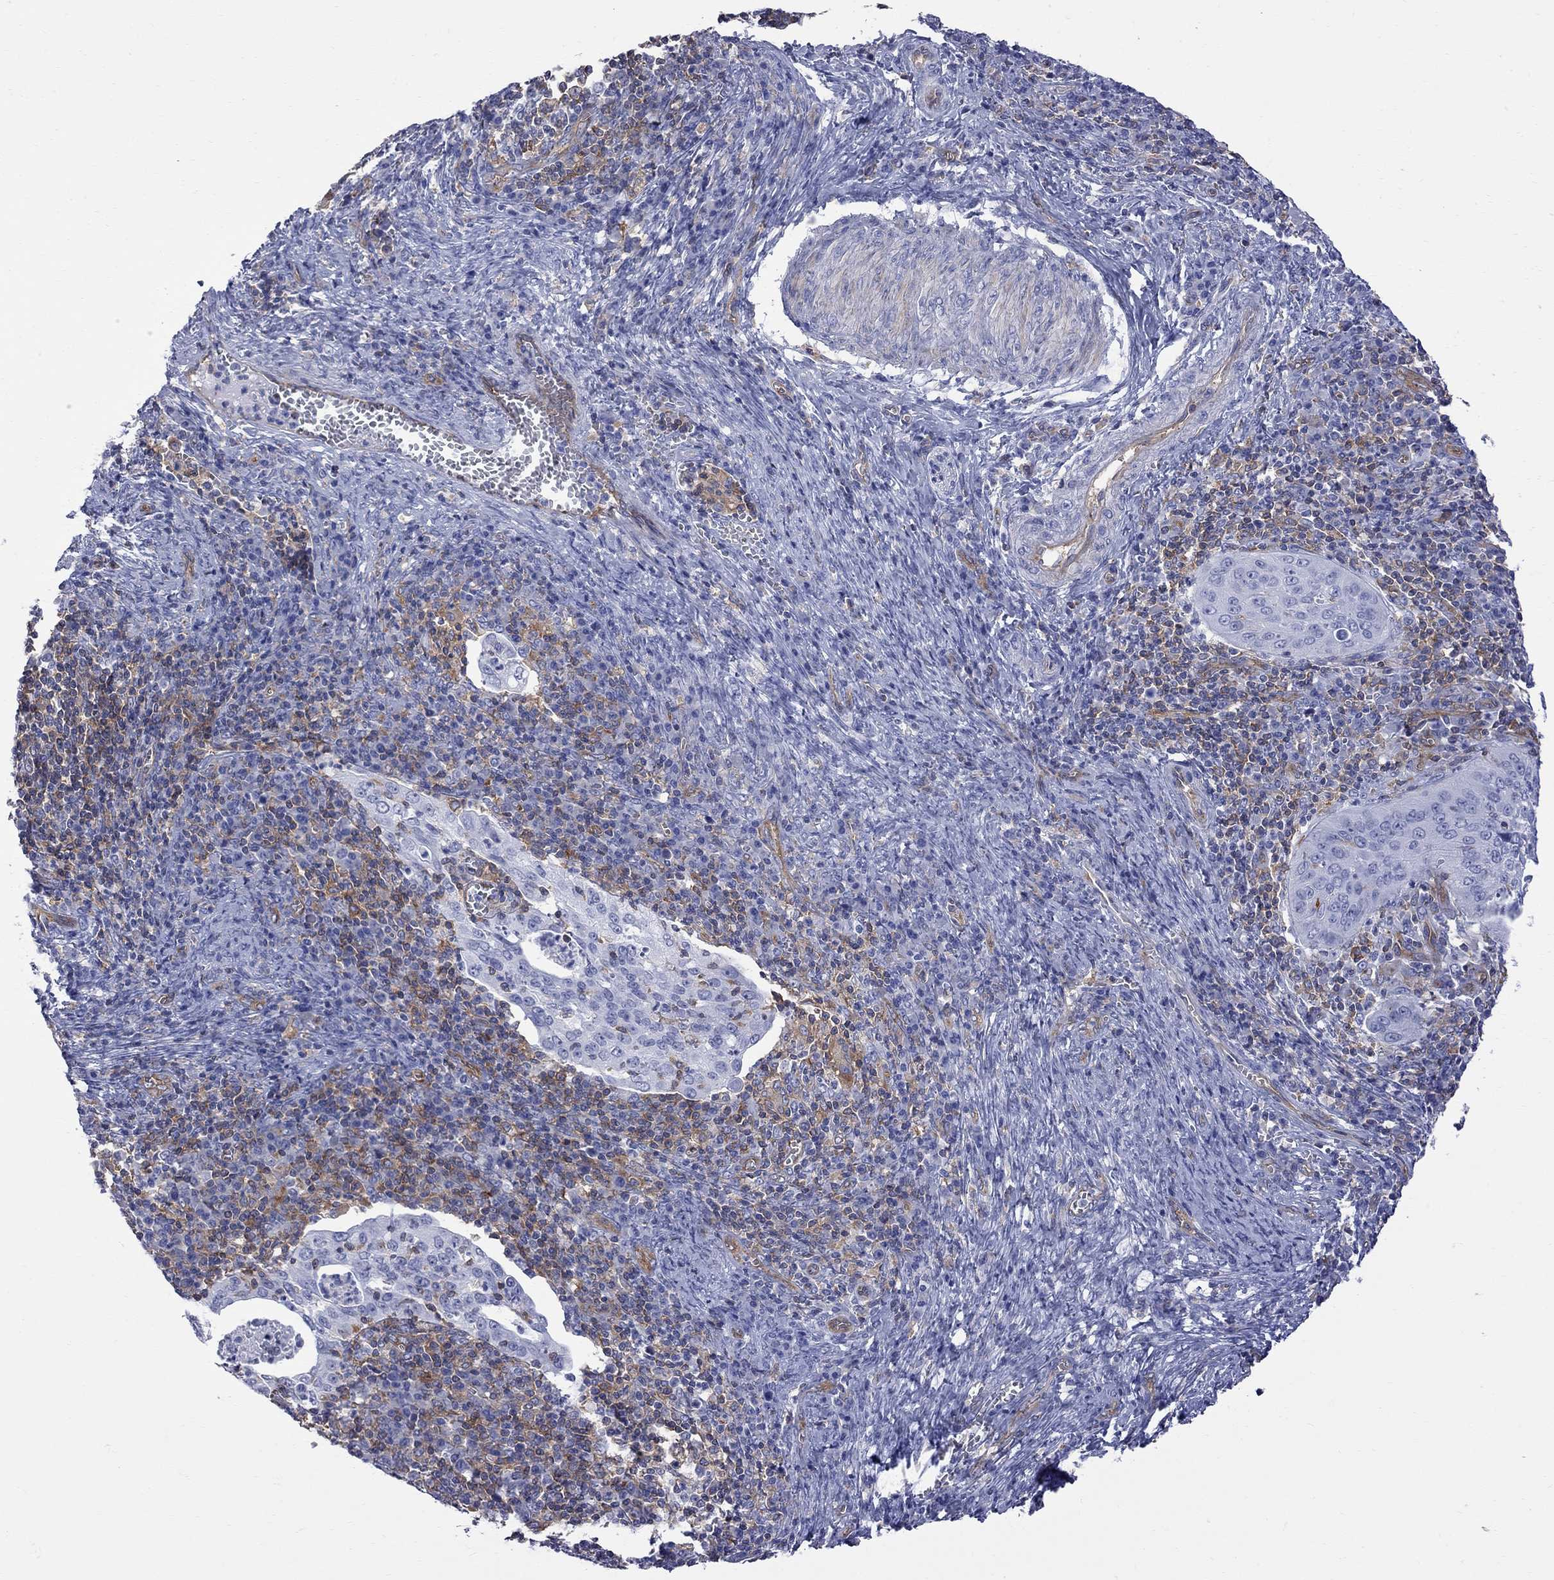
{"staining": {"intensity": "negative", "quantity": "none", "location": "none"}, "tissue": "cervical cancer", "cell_type": "Tumor cells", "image_type": "cancer", "snomed": [{"axis": "morphology", "description": "Squamous cell carcinoma, NOS"}, {"axis": "topography", "description": "Cervix"}], "caption": "Micrograph shows no protein positivity in tumor cells of cervical cancer (squamous cell carcinoma) tissue. (Brightfield microscopy of DAB (3,3'-diaminobenzidine) immunohistochemistry (IHC) at high magnification).", "gene": "ABI3", "patient": {"sex": "female", "age": 39}}